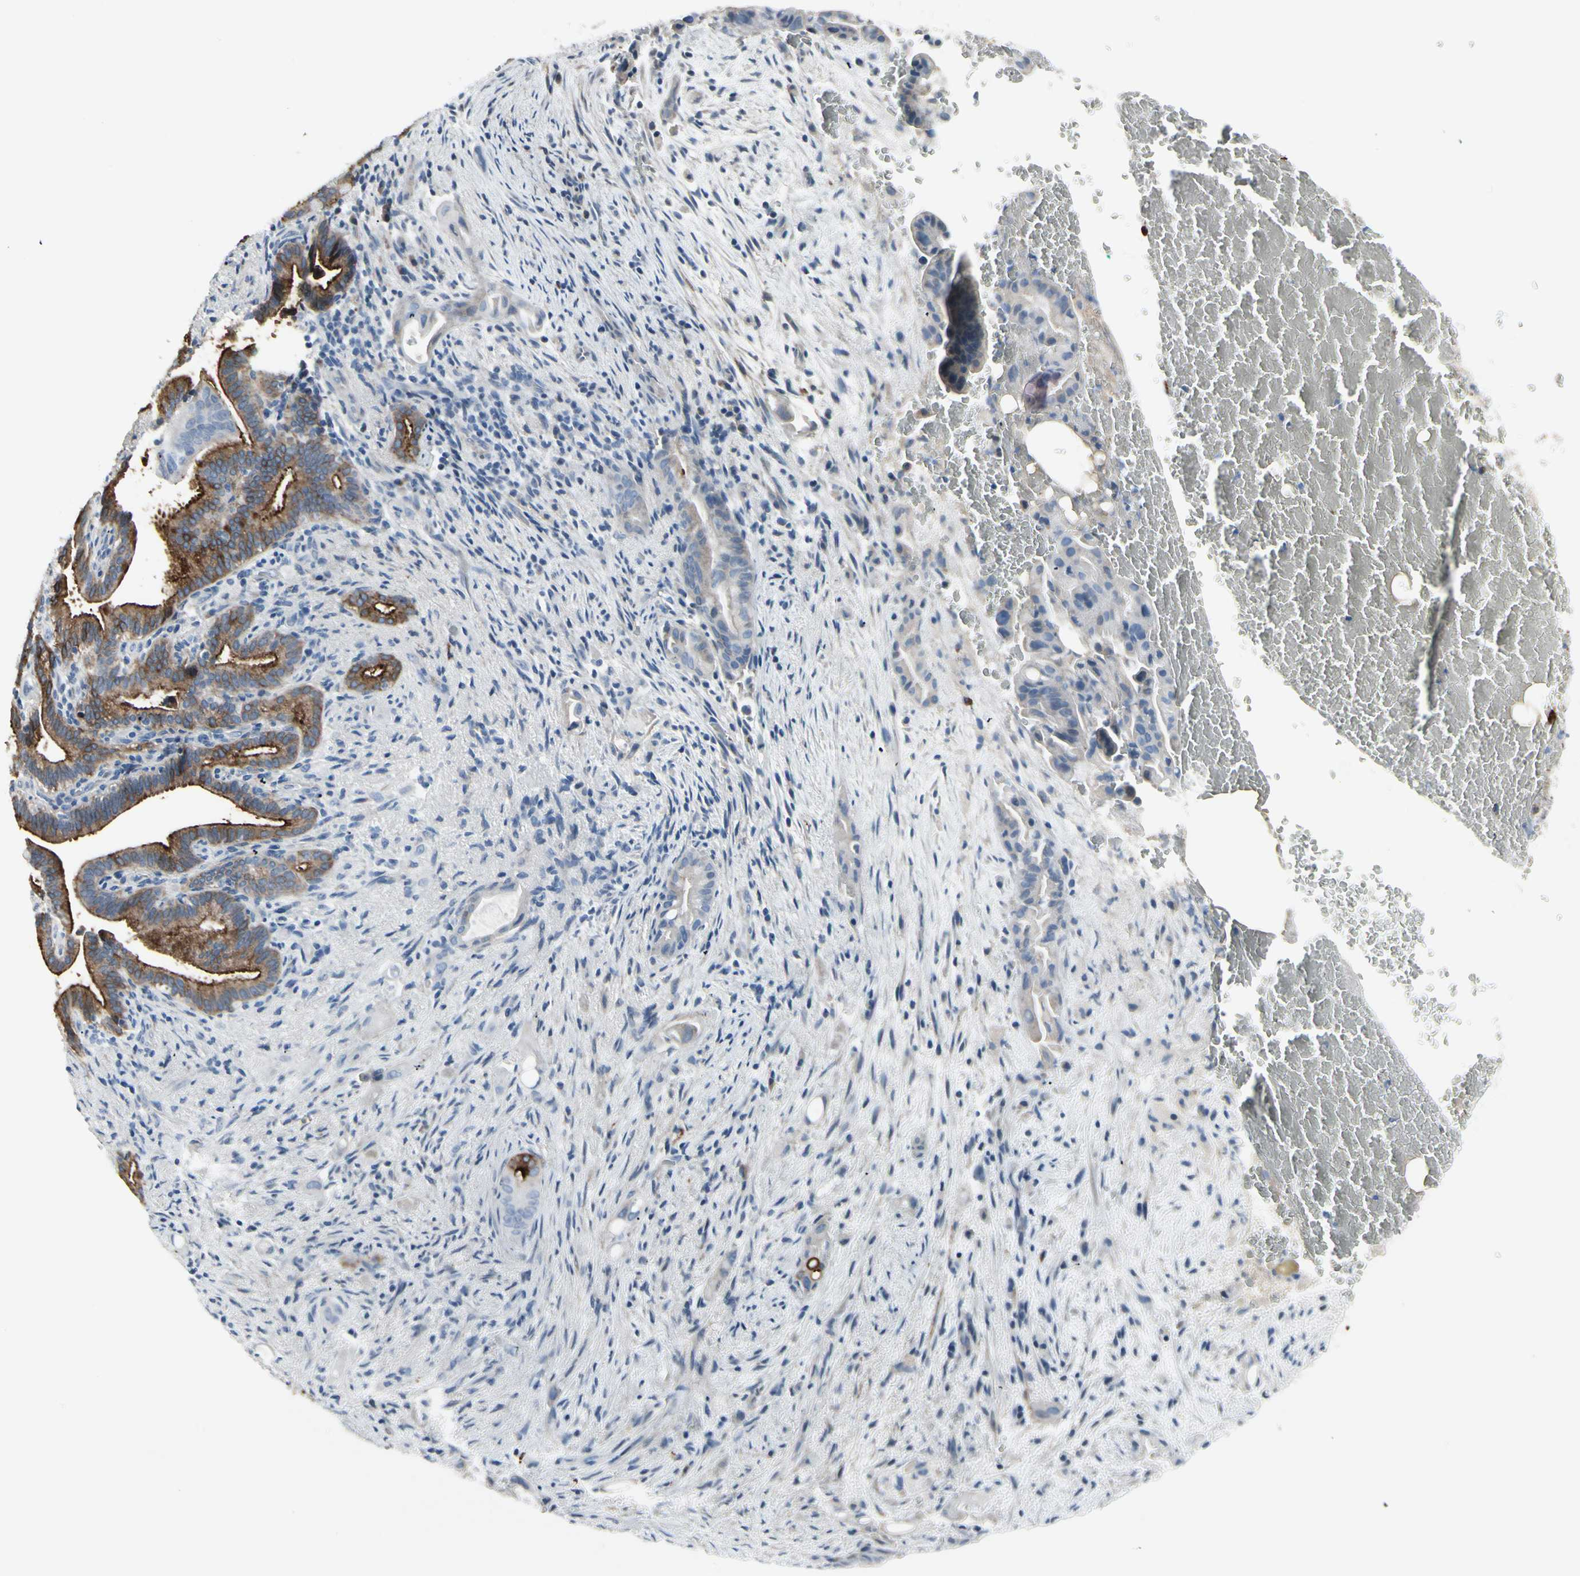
{"staining": {"intensity": "strong", "quantity": ">75%", "location": "cytoplasmic/membranous"}, "tissue": "liver cancer", "cell_type": "Tumor cells", "image_type": "cancer", "snomed": [{"axis": "morphology", "description": "Cholangiocarcinoma"}, {"axis": "topography", "description": "Liver"}], "caption": "This is an image of immunohistochemistry staining of cholangiocarcinoma (liver), which shows strong expression in the cytoplasmic/membranous of tumor cells.", "gene": "PIGR", "patient": {"sex": "female", "age": 68}}